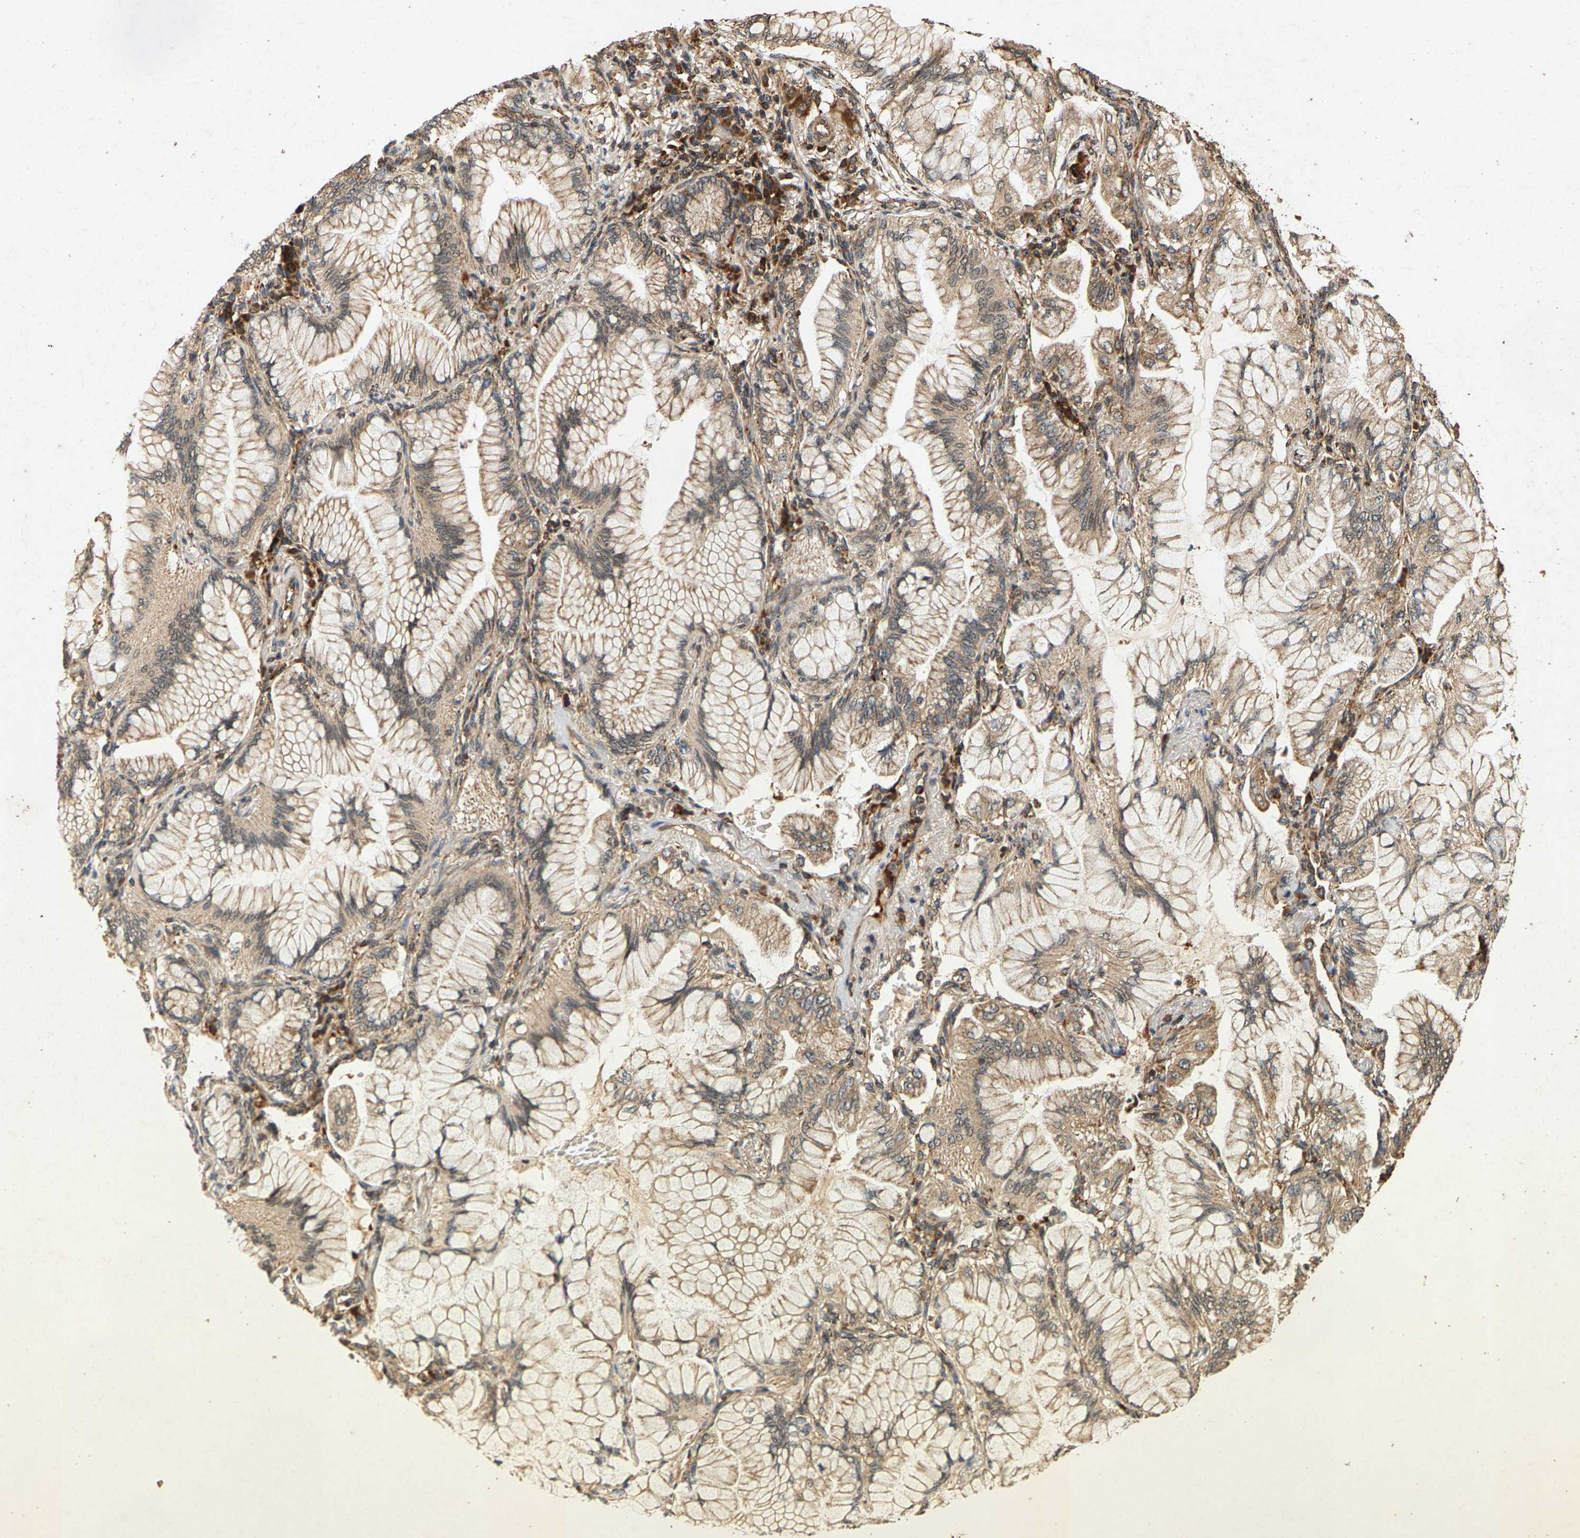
{"staining": {"intensity": "moderate", "quantity": ">75%", "location": "cytoplasmic/membranous"}, "tissue": "lung cancer", "cell_type": "Tumor cells", "image_type": "cancer", "snomed": [{"axis": "morphology", "description": "Adenocarcinoma, NOS"}, {"axis": "topography", "description": "Lung"}], "caption": "Tumor cells reveal moderate cytoplasmic/membranous staining in approximately >75% of cells in adenocarcinoma (lung). The staining was performed using DAB, with brown indicating positive protein expression. Nuclei are stained blue with hematoxylin.", "gene": "CIDEC", "patient": {"sex": "female", "age": 70}}